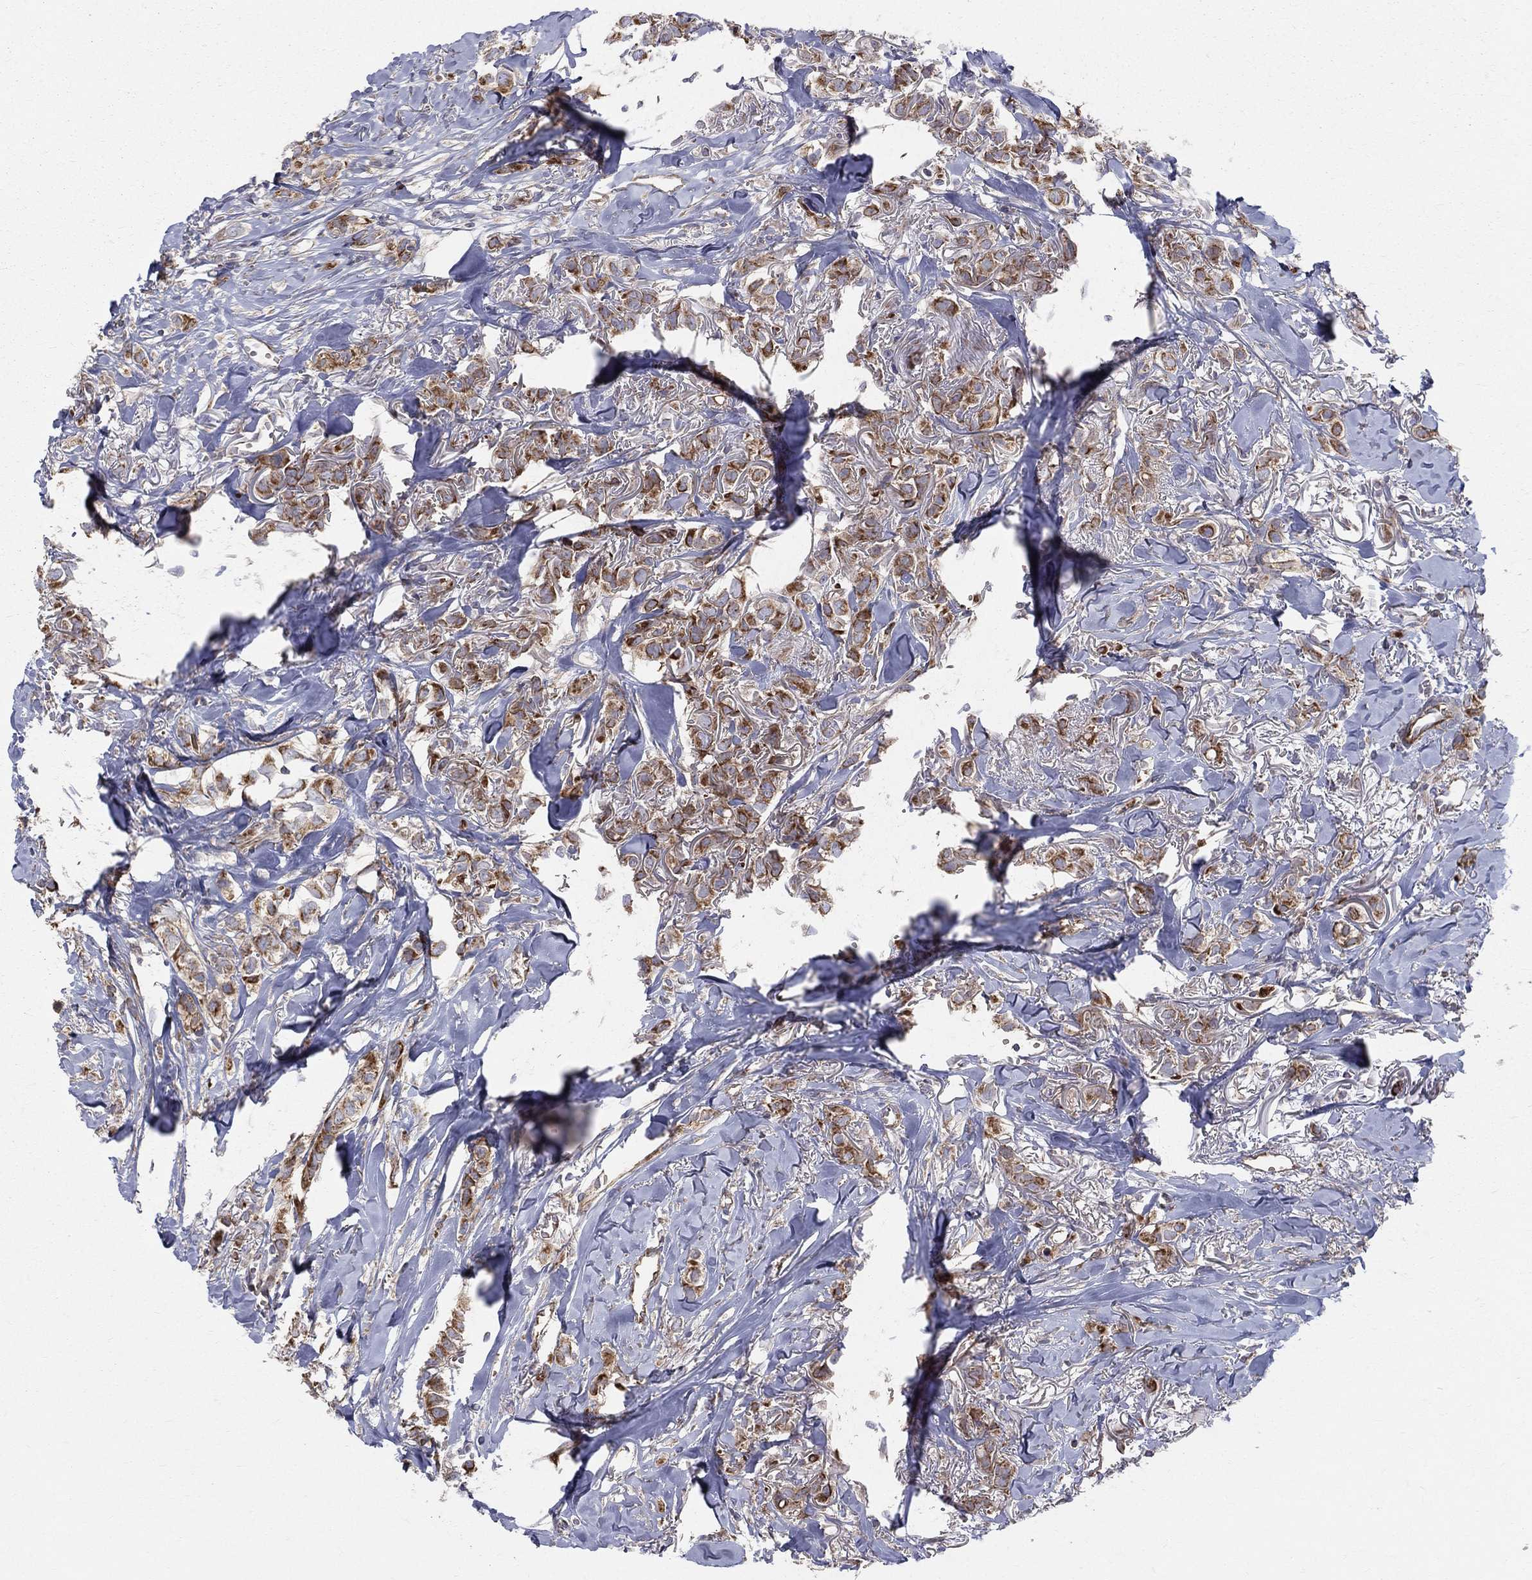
{"staining": {"intensity": "strong", "quantity": "25%-75%", "location": "cytoplasmic/membranous"}, "tissue": "breast cancer", "cell_type": "Tumor cells", "image_type": "cancer", "snomed": [{"axis": "morphology", "description": "Duct carcinoma"}, {"axis": "topography", "description": "Breast"}], "caption": "Breast invasive ductal carcinoma stained with a brown dye displays strong cytoplasmic/membranous positive expression in about 25%-75% of tumor cells.", "gene": "MIX23", "patient": {"sex": "female", "age": 85}}